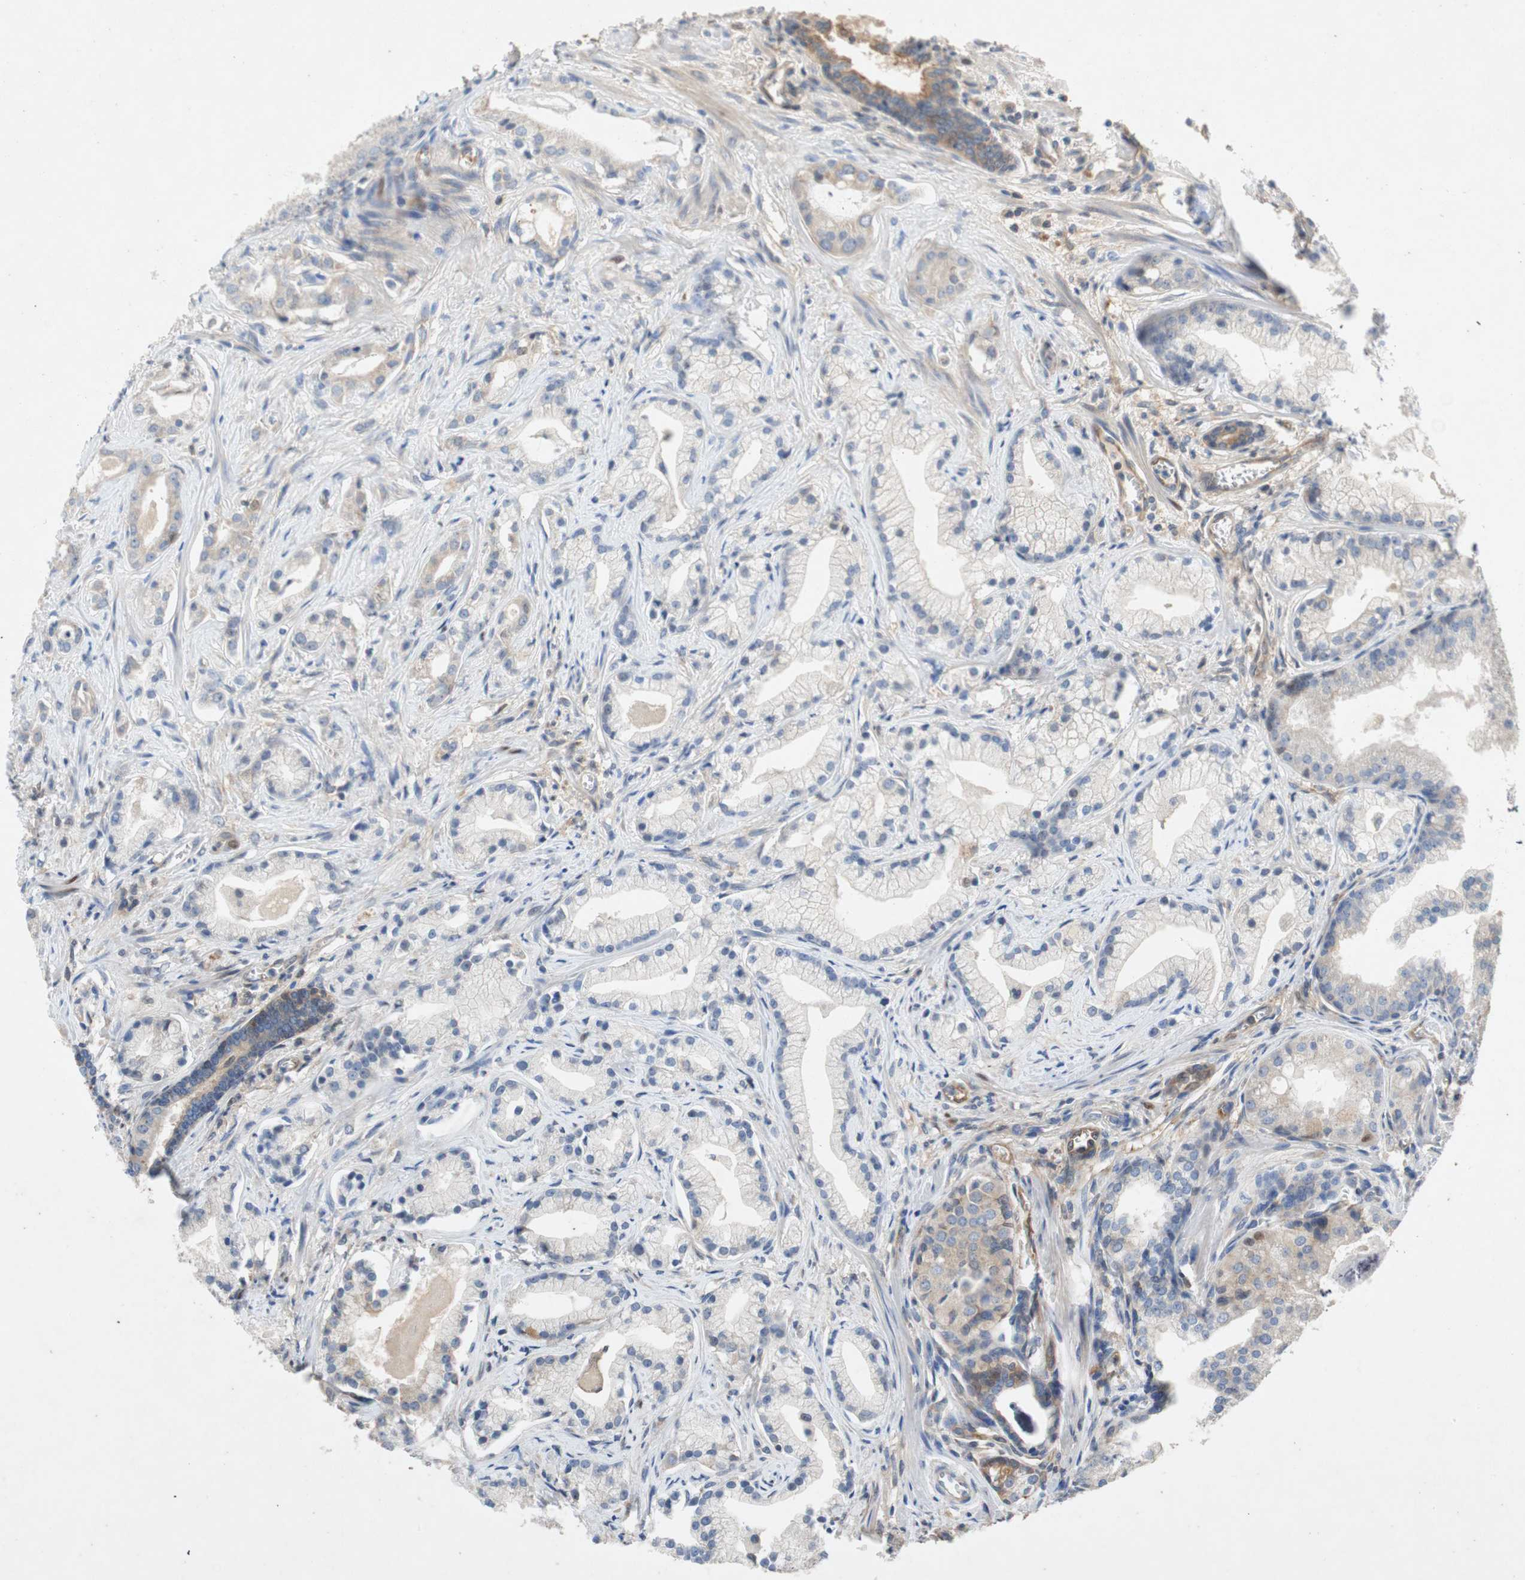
{"staining": {"intensity": "negative", "quantity": "none", "location": "none"}, "tissue": "prostate cancer", "cell_type": "Tumor cells", "image_type": "cancer", "snomed": [{"axis": "morphology", "description": "Adenocarcinoma, Low grade"}, {"axis": "topography", "description": "Prostate"}], "caption": "An image of human prostate cancer (adenocarcinoma (low-grade)) is negative for staining in tumor cells. Nuclei are stained in blue.", "gene": "RELB", "patient": {"sex": "male", "age": 59}}